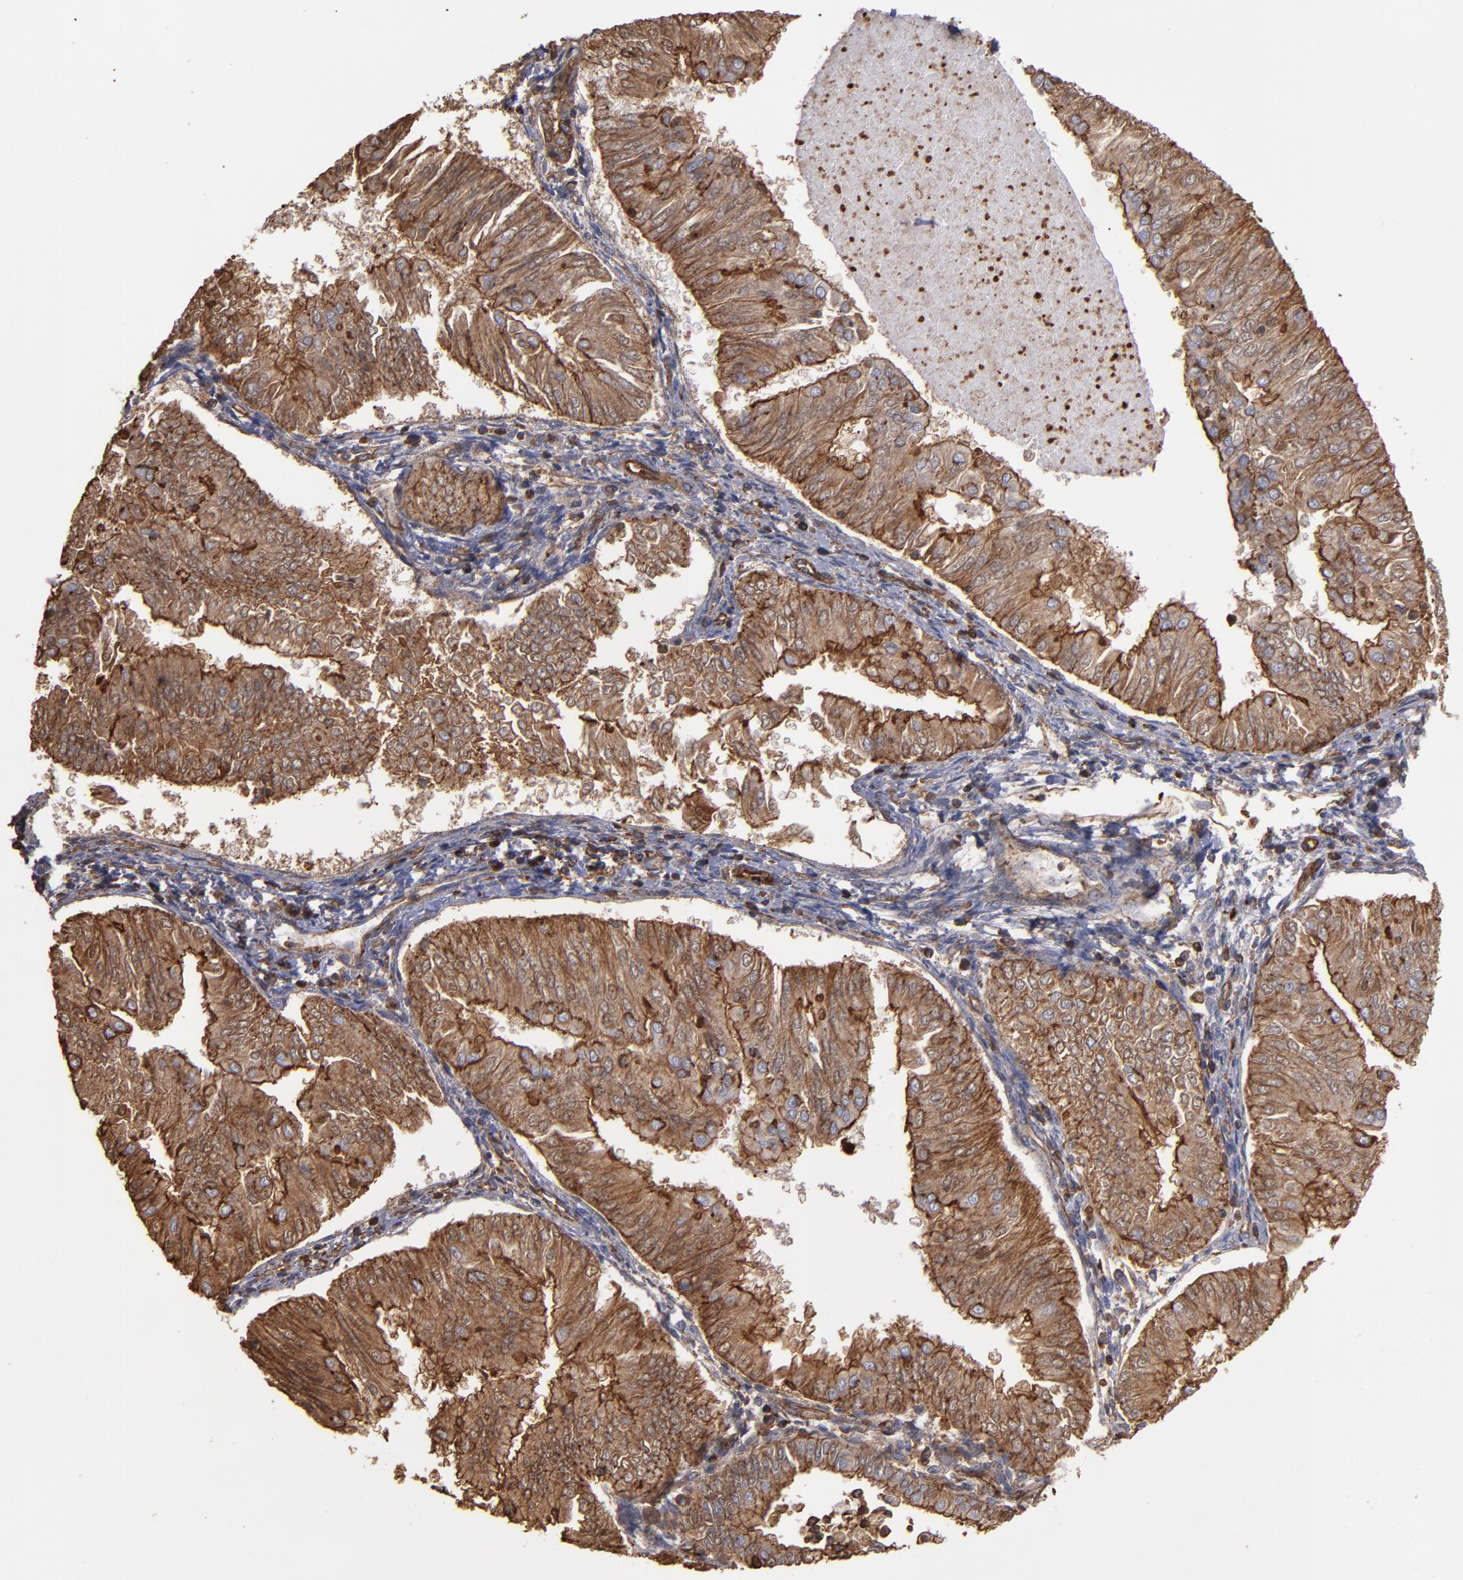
{"staining": {"intensity": "moderate", "quantity": ">75%", "location": "cytoplasmic/membranous"}, "tissue": "endometrial cancer", "cell_type": "Tumor cells", "image_type": "cancer", "snomed": [{"axis": "morphology", "description": "Adenocarcinoma, NOS"}, {"axis": "topography", "description": "Endometrium"}], "caption": "Tumor cells show medium levels of moderate cytoplasmic/membranous staining in approximately >75% of cells in human endometrial cancer. (DAB IHC with brightfield microscopy, high magnification).", "gene": "ACTN4", "patient": {"sex": "female", "age": 53}}